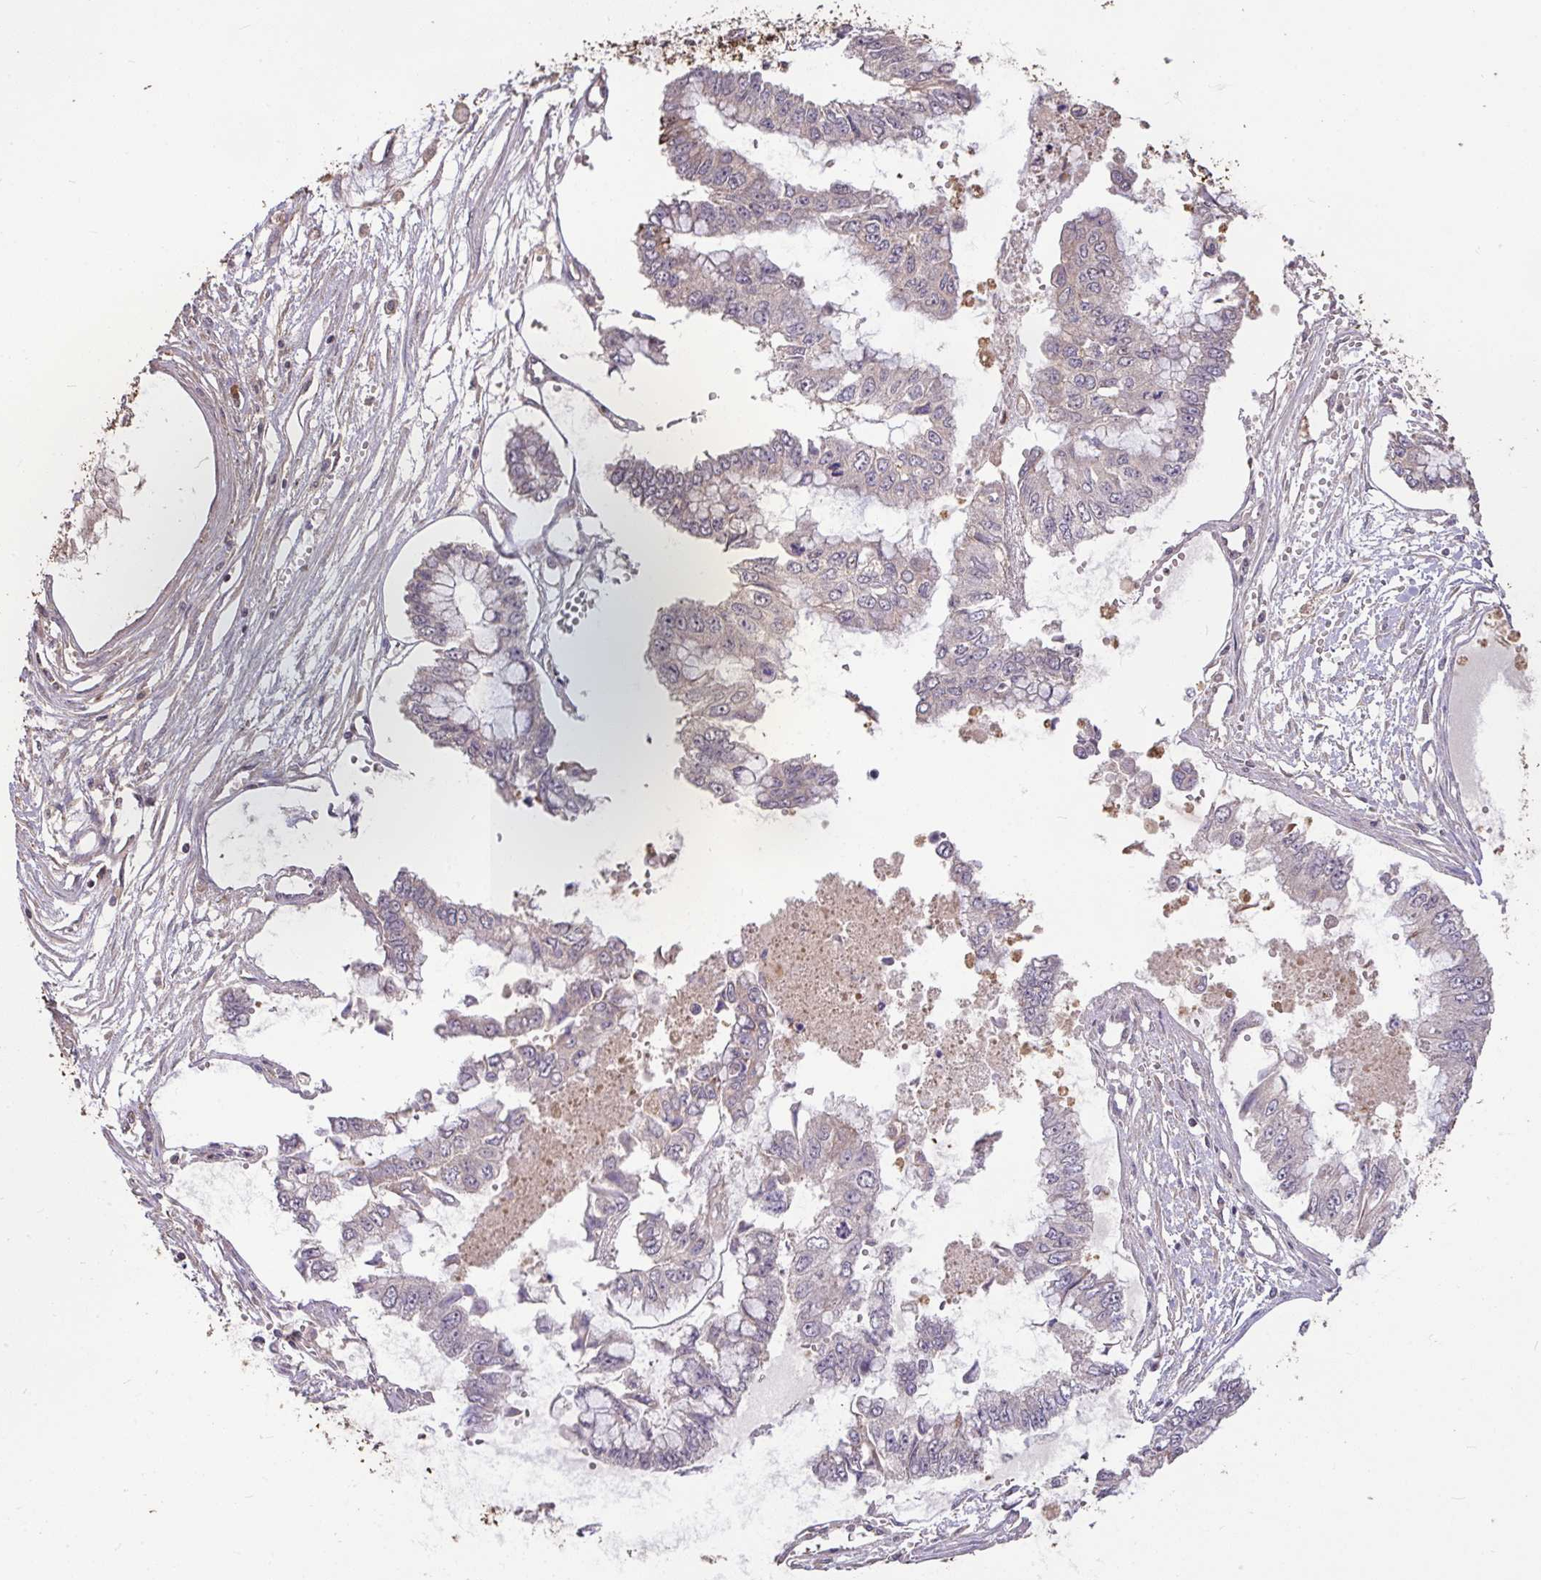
{"staining": {"intensity": "weak", "quantity": "<25%", "location": "cytoplasmic/membranous"}, "tissue": "ovarian cancer", "cell_type": "Tumor cells", "image_type": "cancer", "snomed": [{"axis": "morphology", "description": "Cystadenocarcinoma, mucinous, NOS"}, {"axis": "topography", "description": "Ovary"}], "caption": "Tumor cells are negative for brown protein staining in ovarian cancer. Nuclei are stained in blue.", "gene": "FCER1A", "patient": {"sex": "female", "age": 72}}